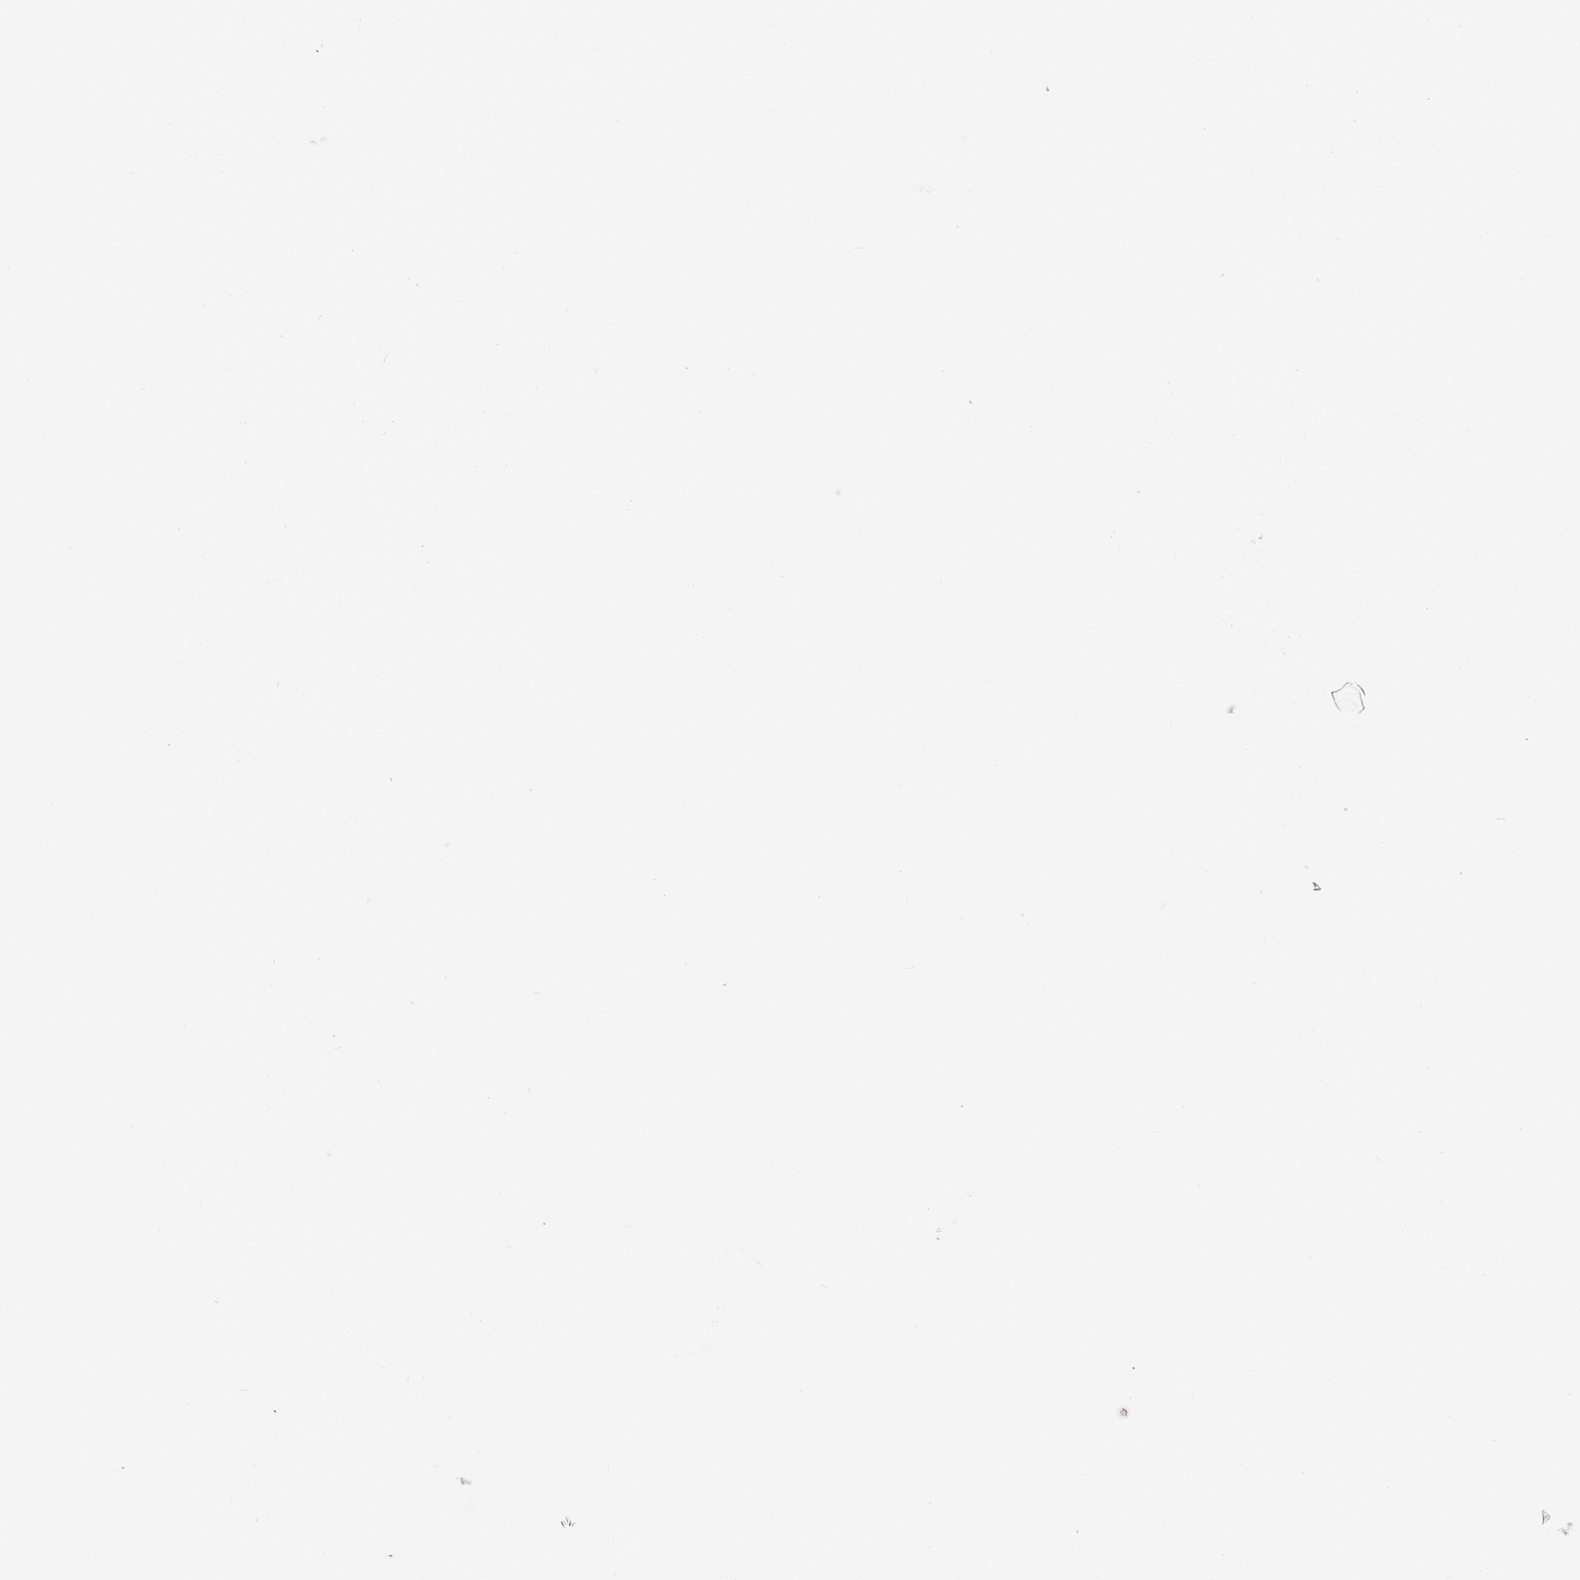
{"staining": {"intensity": "negative", "quantity": "none", "location": "none"}, "tissue": "lymphoma", "cell_type": "Tumor cells", "image_type": "cancer", "snomed": [{"axis": "morphology", "description": "Malignant lymphoma, non-Hodgkin's type, Low grade"}, {"axis": "topography", "description": "Spleen"}], "caption": "This histopathology image is of lymphoma stained with immunohistochemistry (IHC) to label a protein in brown with the nuclei are counter-stained blue. There is no expression in tumor cells. The staining was performed using DAB to visualize the protein expression in brown, while the nuclei were stained in blue with hematoxylin (Magnification: 20x).", "gene": "RAX2", "patient": {"sex": "female", "age": 19}}